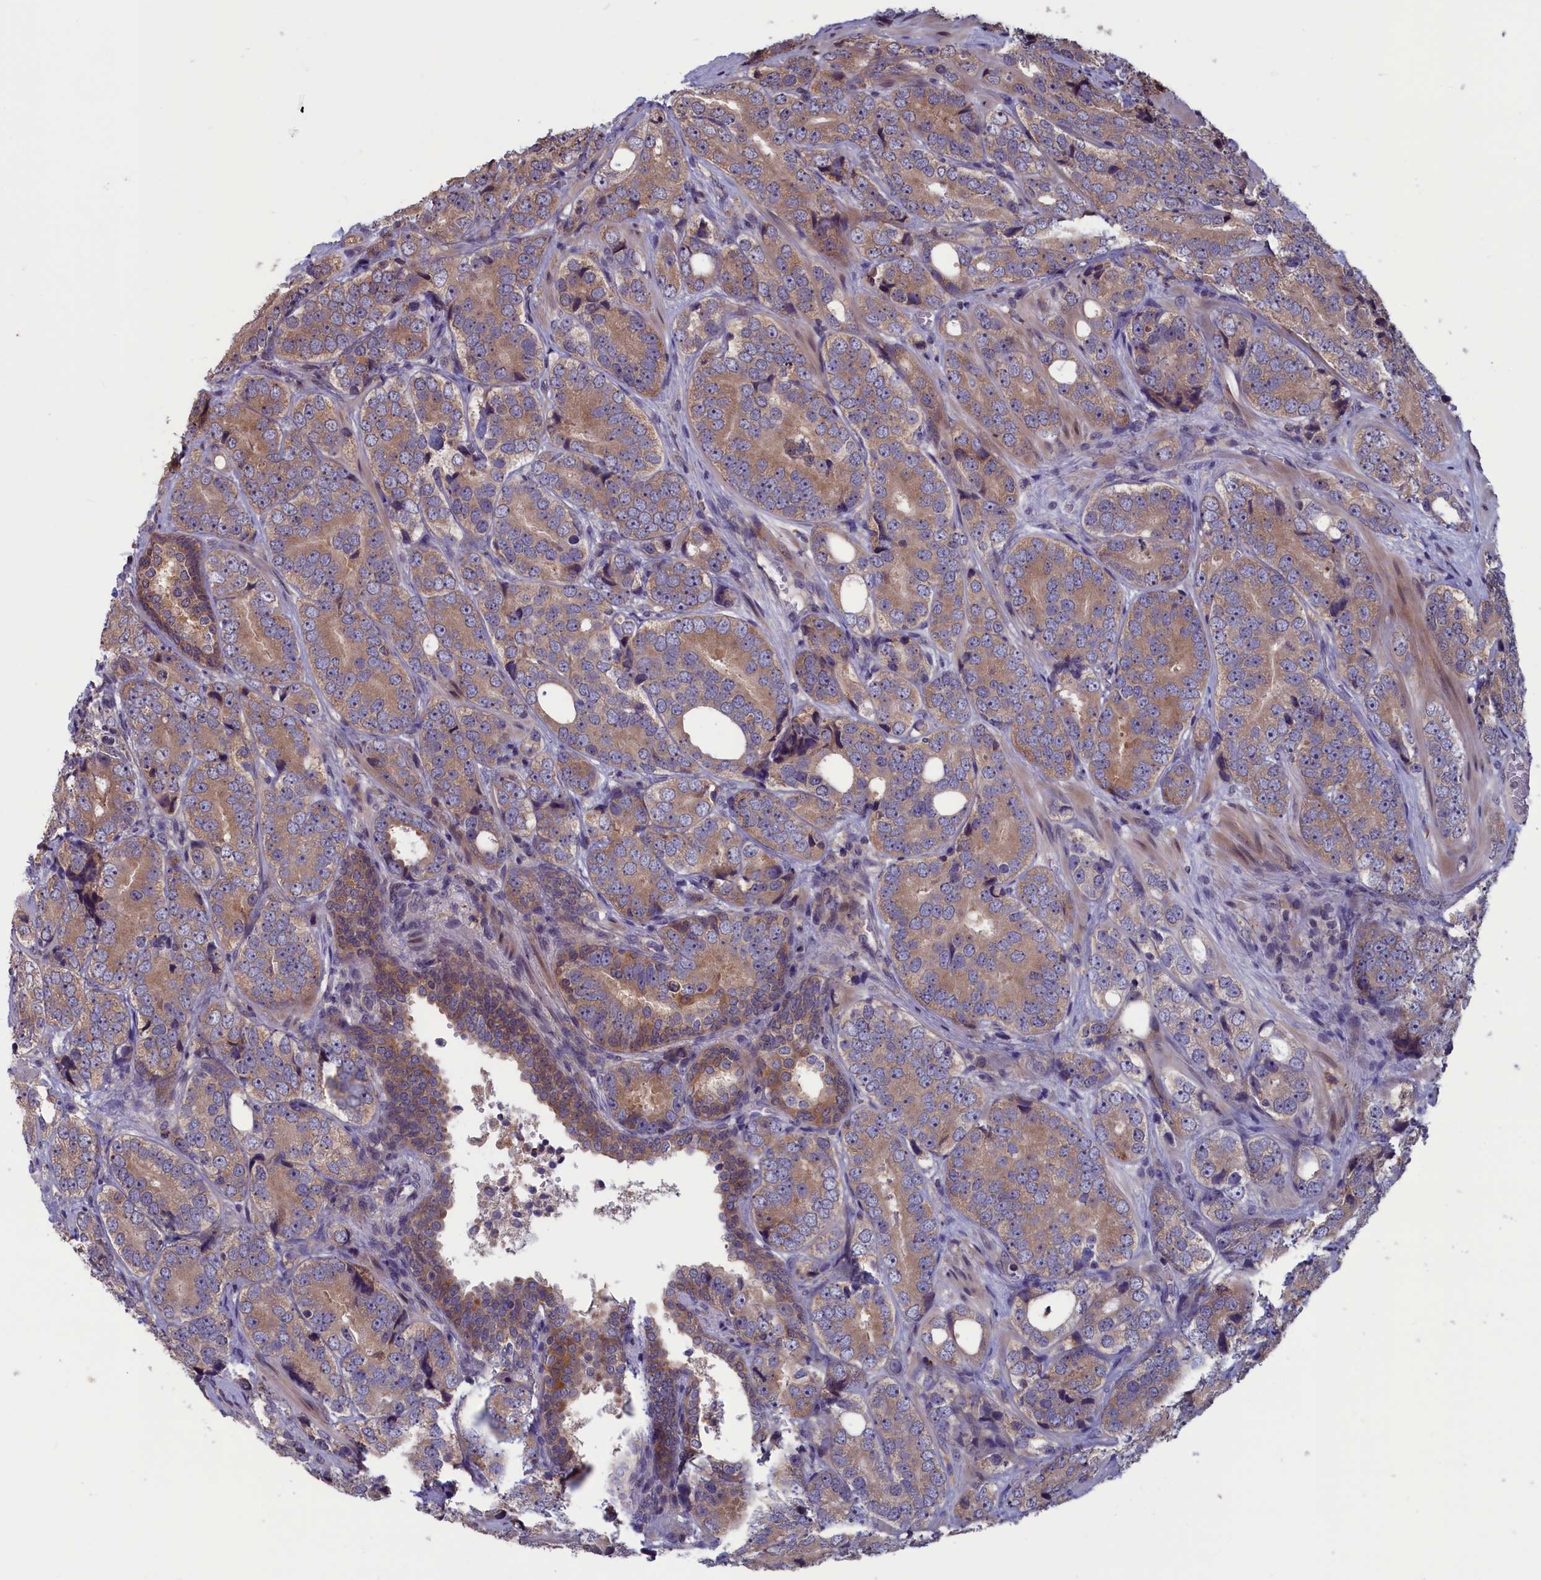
{"staining": {"intensity": "moderate", "quantity": ">75%", "location": "cytoplasmic/membranous"}, "tissue": "prostate cancer", "cell_type": "Tumor cells", "image_type": "cancer", "snomed": [{"axis": "morphology", "description": "Adenocarcinoma, High grade"}, {"axis": "topography", "description": "Prostate"}], "caption": "DAB immunohistochemical staining of high-grade adenocarcinoma (prostate) demonstrates moderate cytoplasmic/membranous protein expression in about >75% of tumor cells. (Brightfield microscopy of DAB IHC at high magnification).", "gene": "CACTIN", "patient": {"sex": "male", "age": 56}}